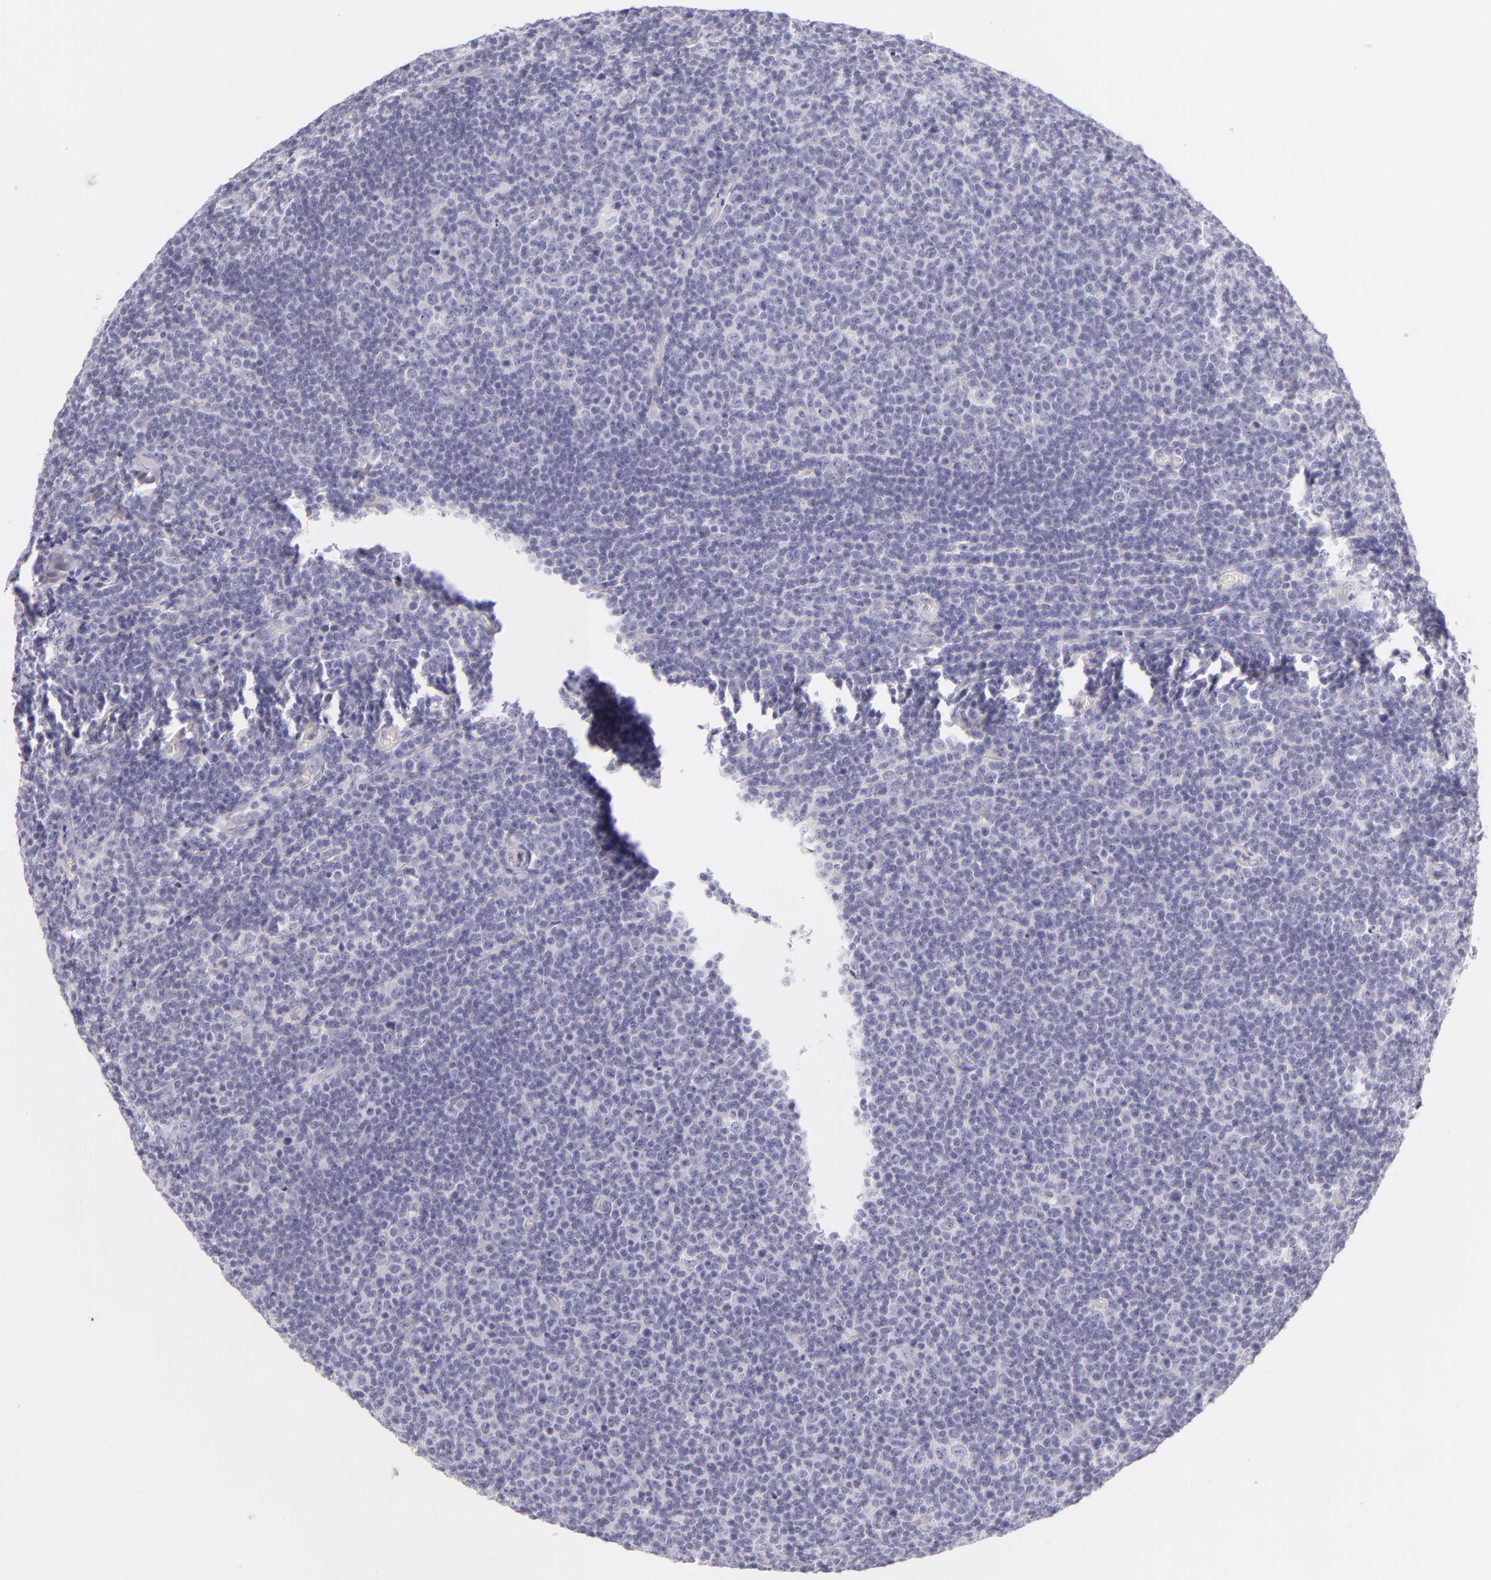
{"staining": {"intensity": "negative", "quantity": "none", "location": "none"}, "tissue": "lymphoma", "cell_type": "Tumor cells", "image_type": "cancer", "snomed": [{"axis": "morphology", "description": "Malignant lymphoma, non-Hodgkin's type, Low grade"}, {"axis": "topography", "description": "Lymph node"}], "caption": "IHC micrograph of neoplastic tissue: human low-grade malignant lymphoma, non-Hodgkin's type stained with DAB displays no significant protein expression in tumor cells.", "gene": "INA", "patient": {"sex": "male", "age": 74}}